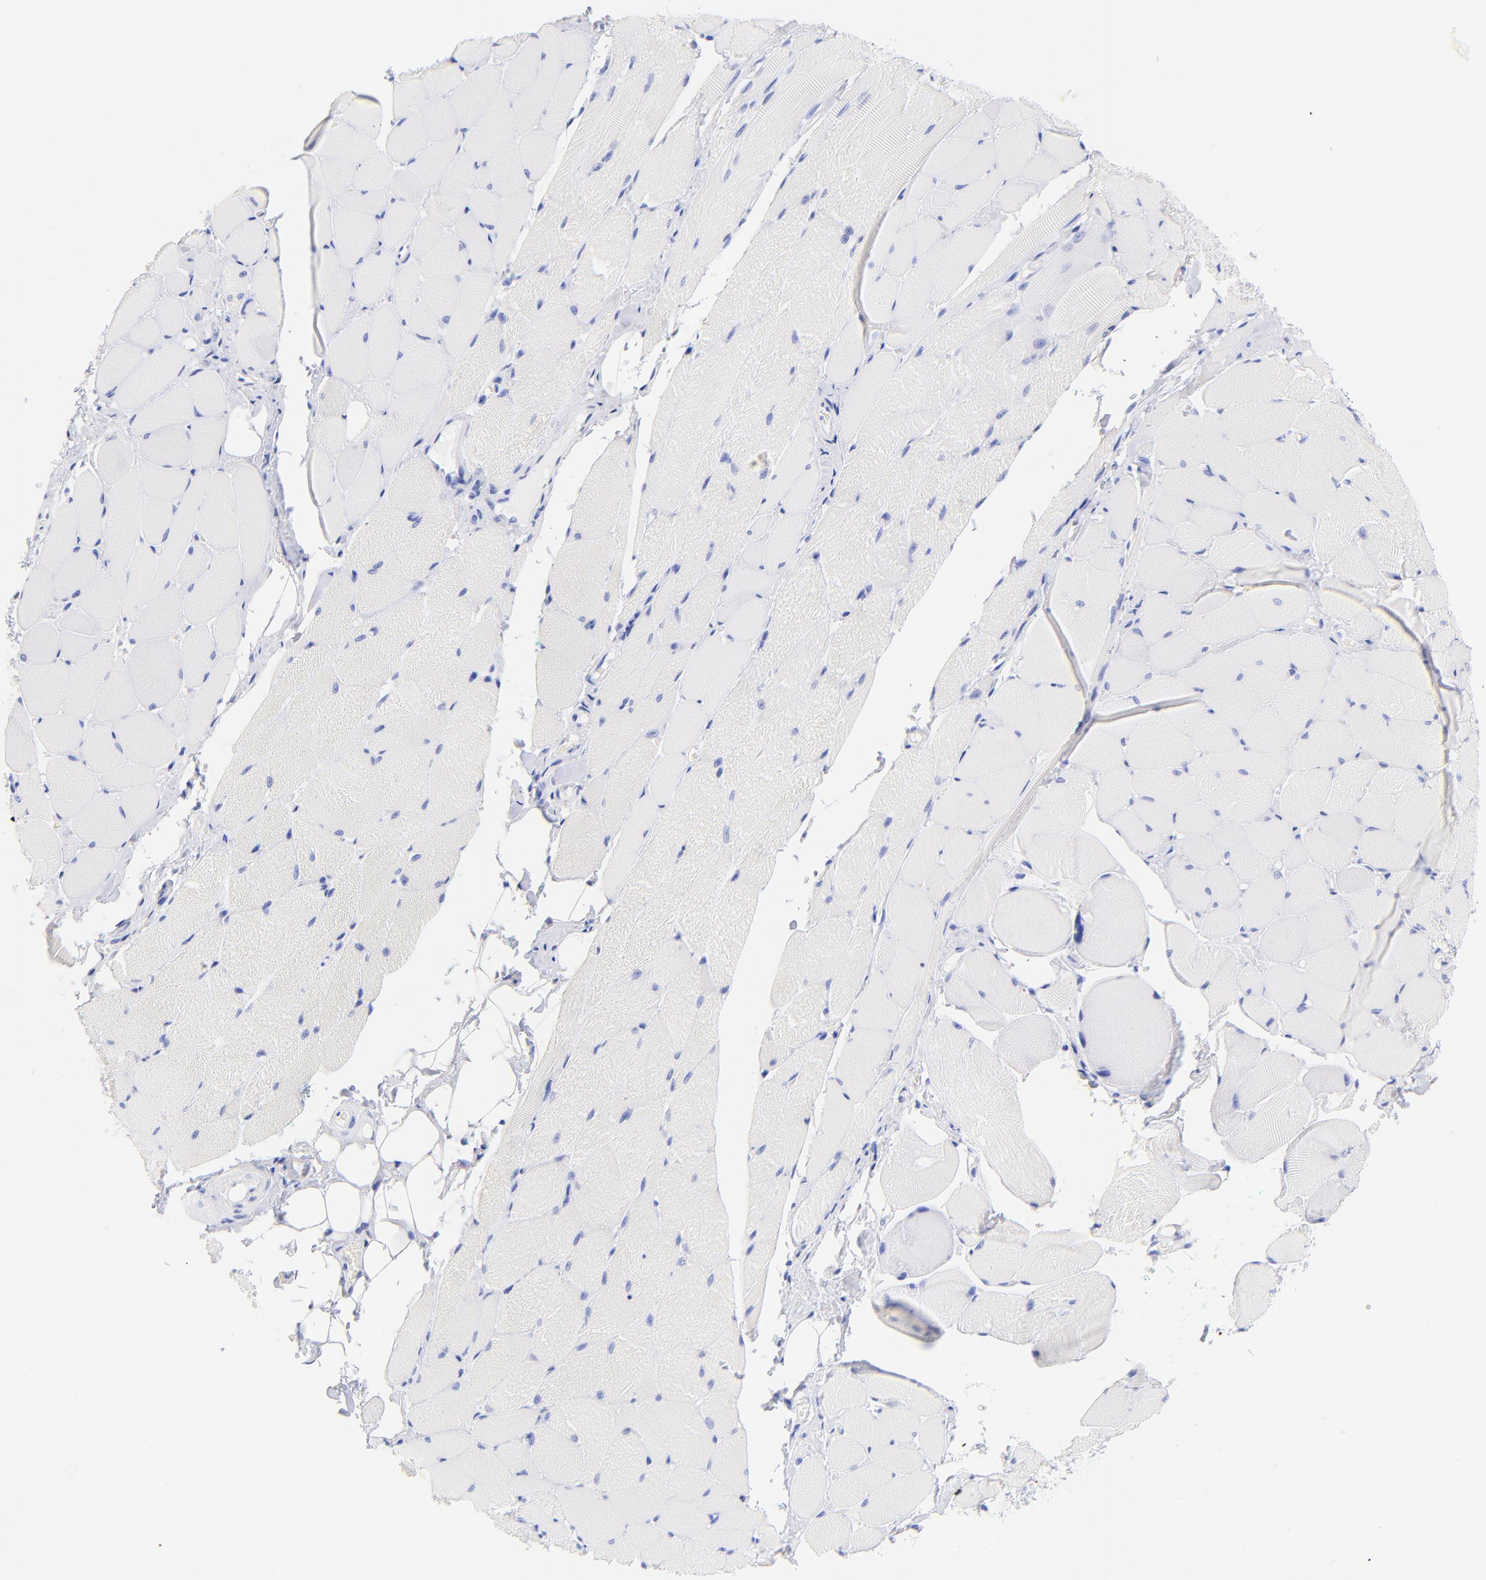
{"staining": {"intensity": "negative", "quantity": "none", "location": "none"}, "tissue": "skeletal muscle", "cell_type": "Myocytes", "image_type": "normal", "snomed": [{"axis": "morphology", "description": "Normal tissue, NOS"}, {"axis": "topography", "description": "Skeletal muscle"}, {"axis": "topography", "description": "Peripheral nerve tissue"}], "caption": "DAB (3,3'-diaminobenzidine) immunohistochemical staining of benign human skeletal muscle displays no significant expression in myocytes. The staining was performed using DAB to visualize the protein expression in brown, while the nuclei were stained in blue with hematoxylin (Magnification: 20x).", "gene": "KRT19", "patient": {"sex": "female", "age": 84}}